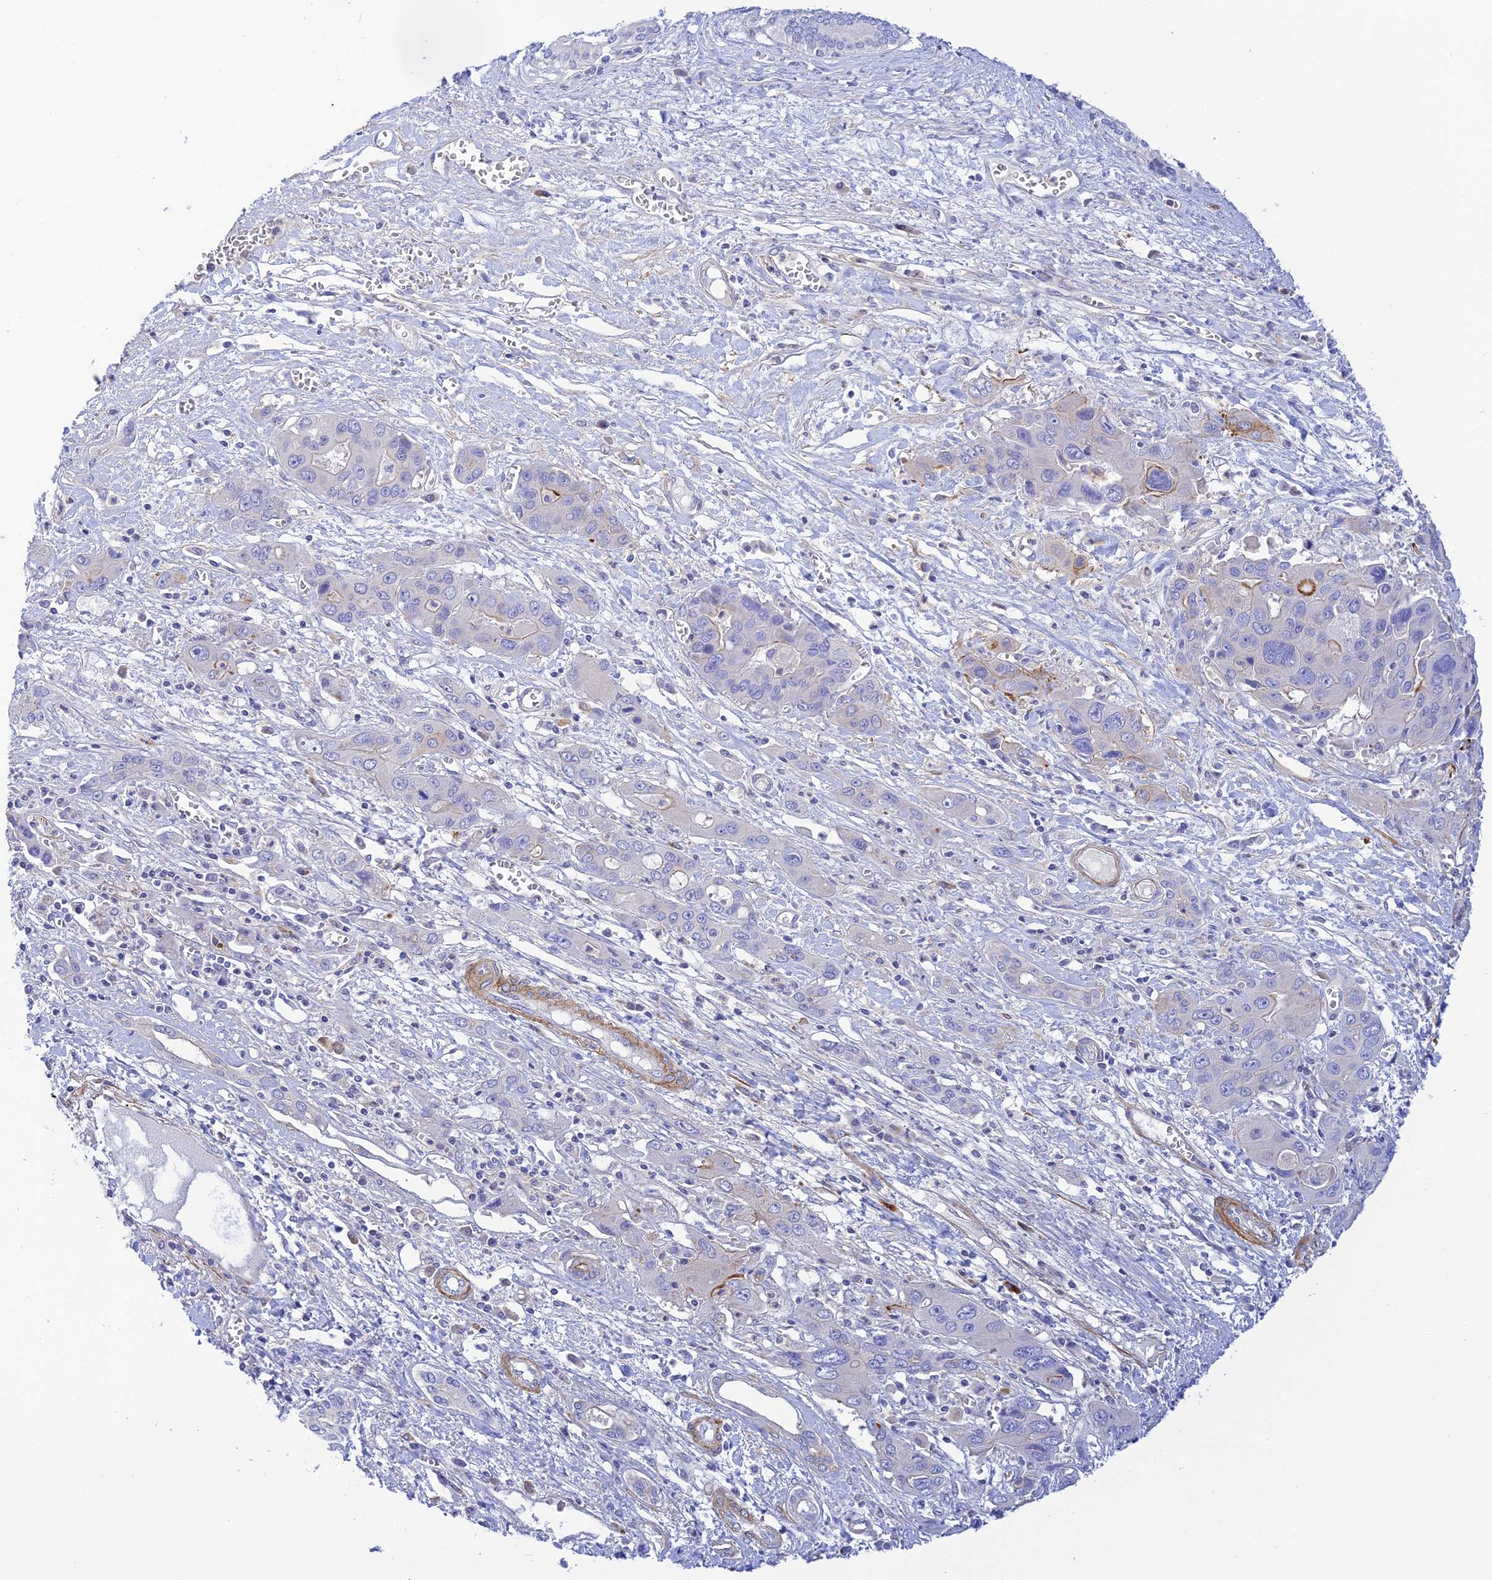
{"staining": {"intensity": "negative", "quantity": "none", "location": "none"}, "tissue": "liver cancer", "cell_type": "Tumor cells", "image_type": "cancer", "snomed": [{"axis": "morphology", "description": "Cholangiocarcinoma"}, {"axis": "topography", "description": "Liver"}], "caption": "Tumor cells show no significant positivity in liver cancer.", "gene": "ZDHHC16", "patient": {"sex": "male", "age": 67}}